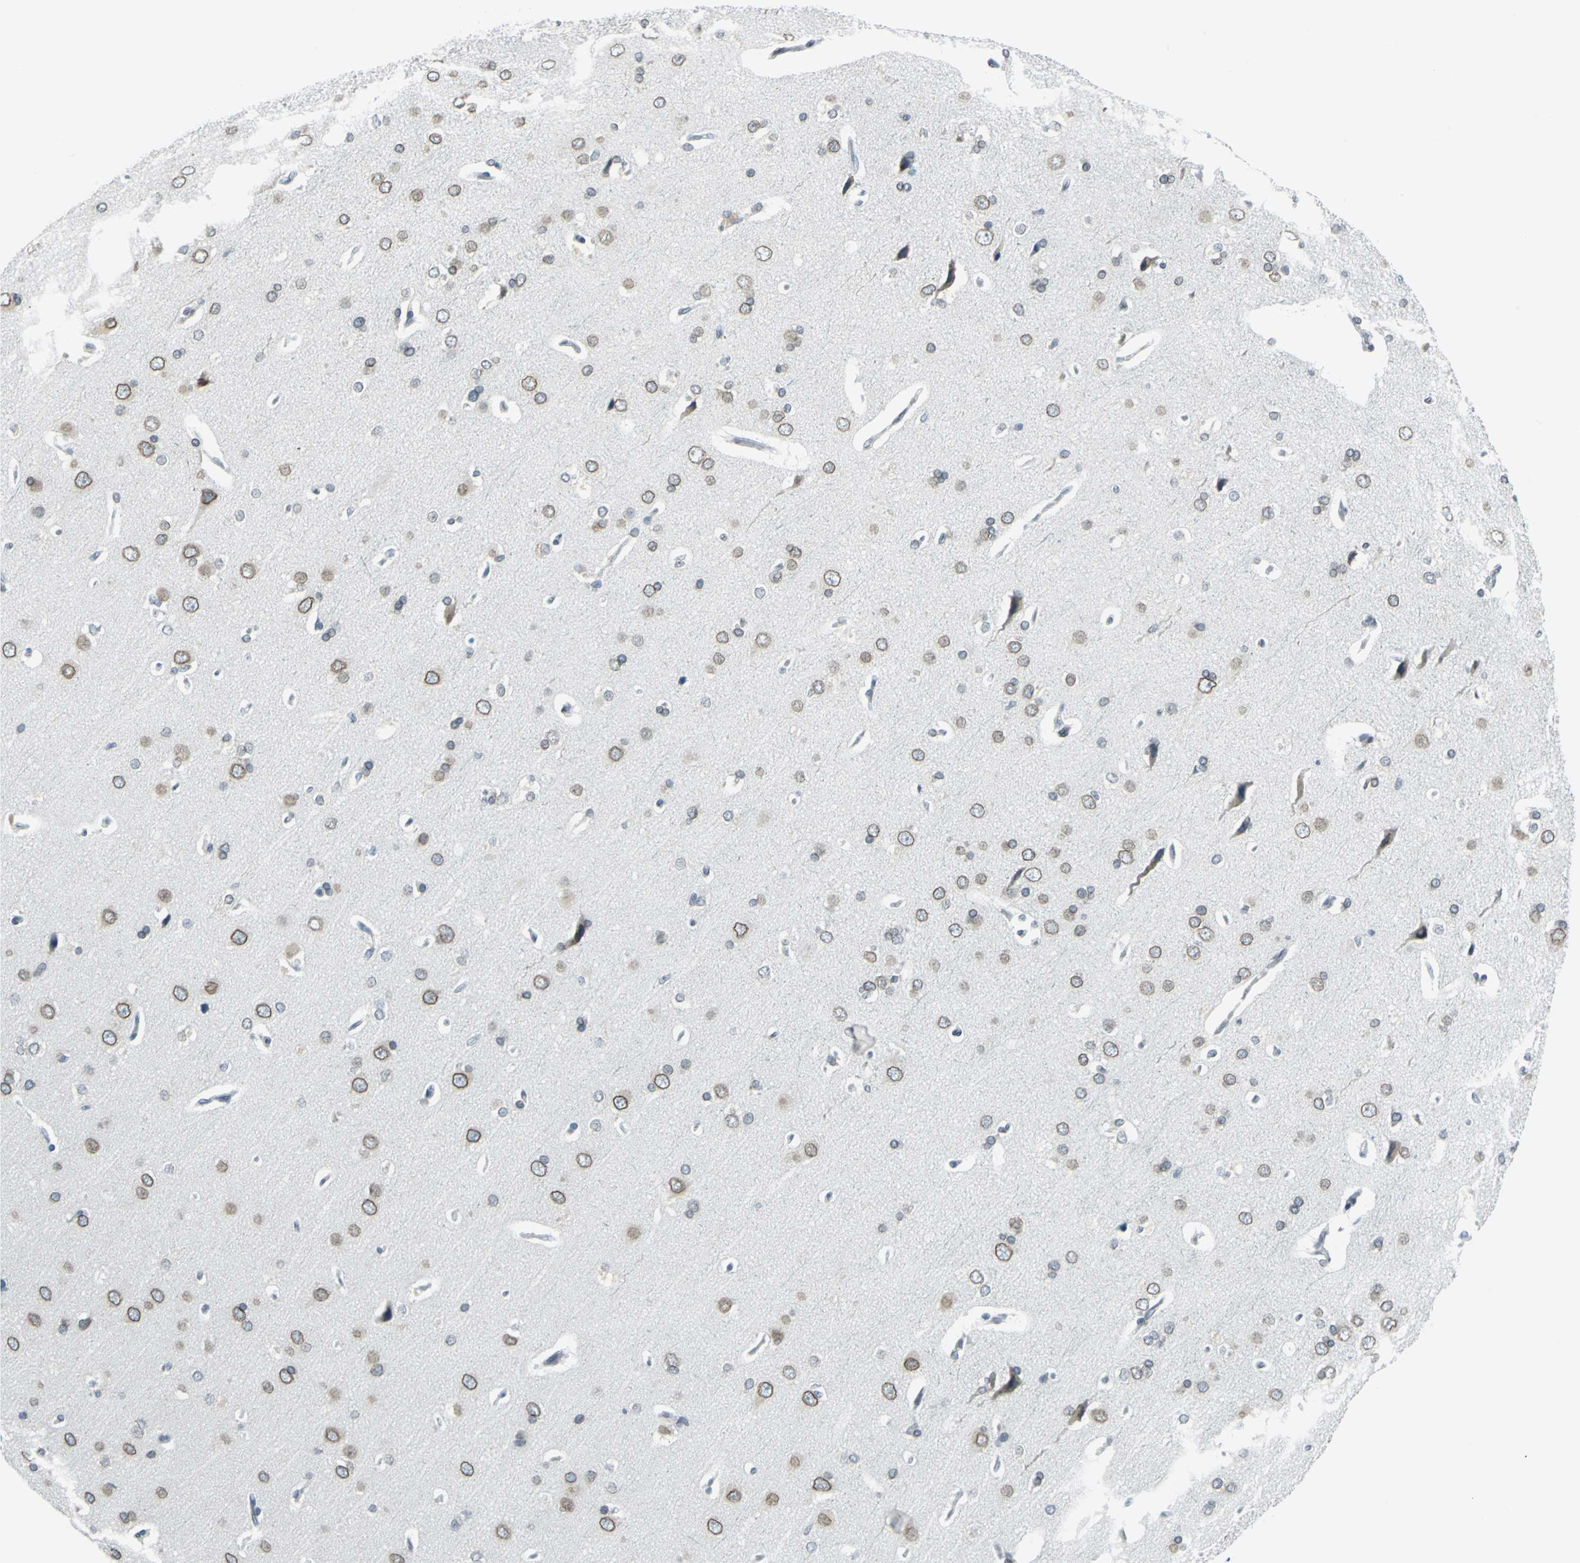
{"staining": {"intensity": "negative", "quantity": "none", "location": "none"}, "tissue": "cerebral cortex", "cell_type": "Endothelial cells", "image_type": "normal", "snomed": [{"axis": "morphology", "description": "Normal tissue, NOS"}, {"axis": "topography", "description": "Cerebral cortex"}], "caption": "Human cerebral cortex stained for a protein using immunohistochemistry (IHC) displays no expression in endothelial cells.", "gene": "SNUPN", "patient": {"sex": "male", "age": 62}}